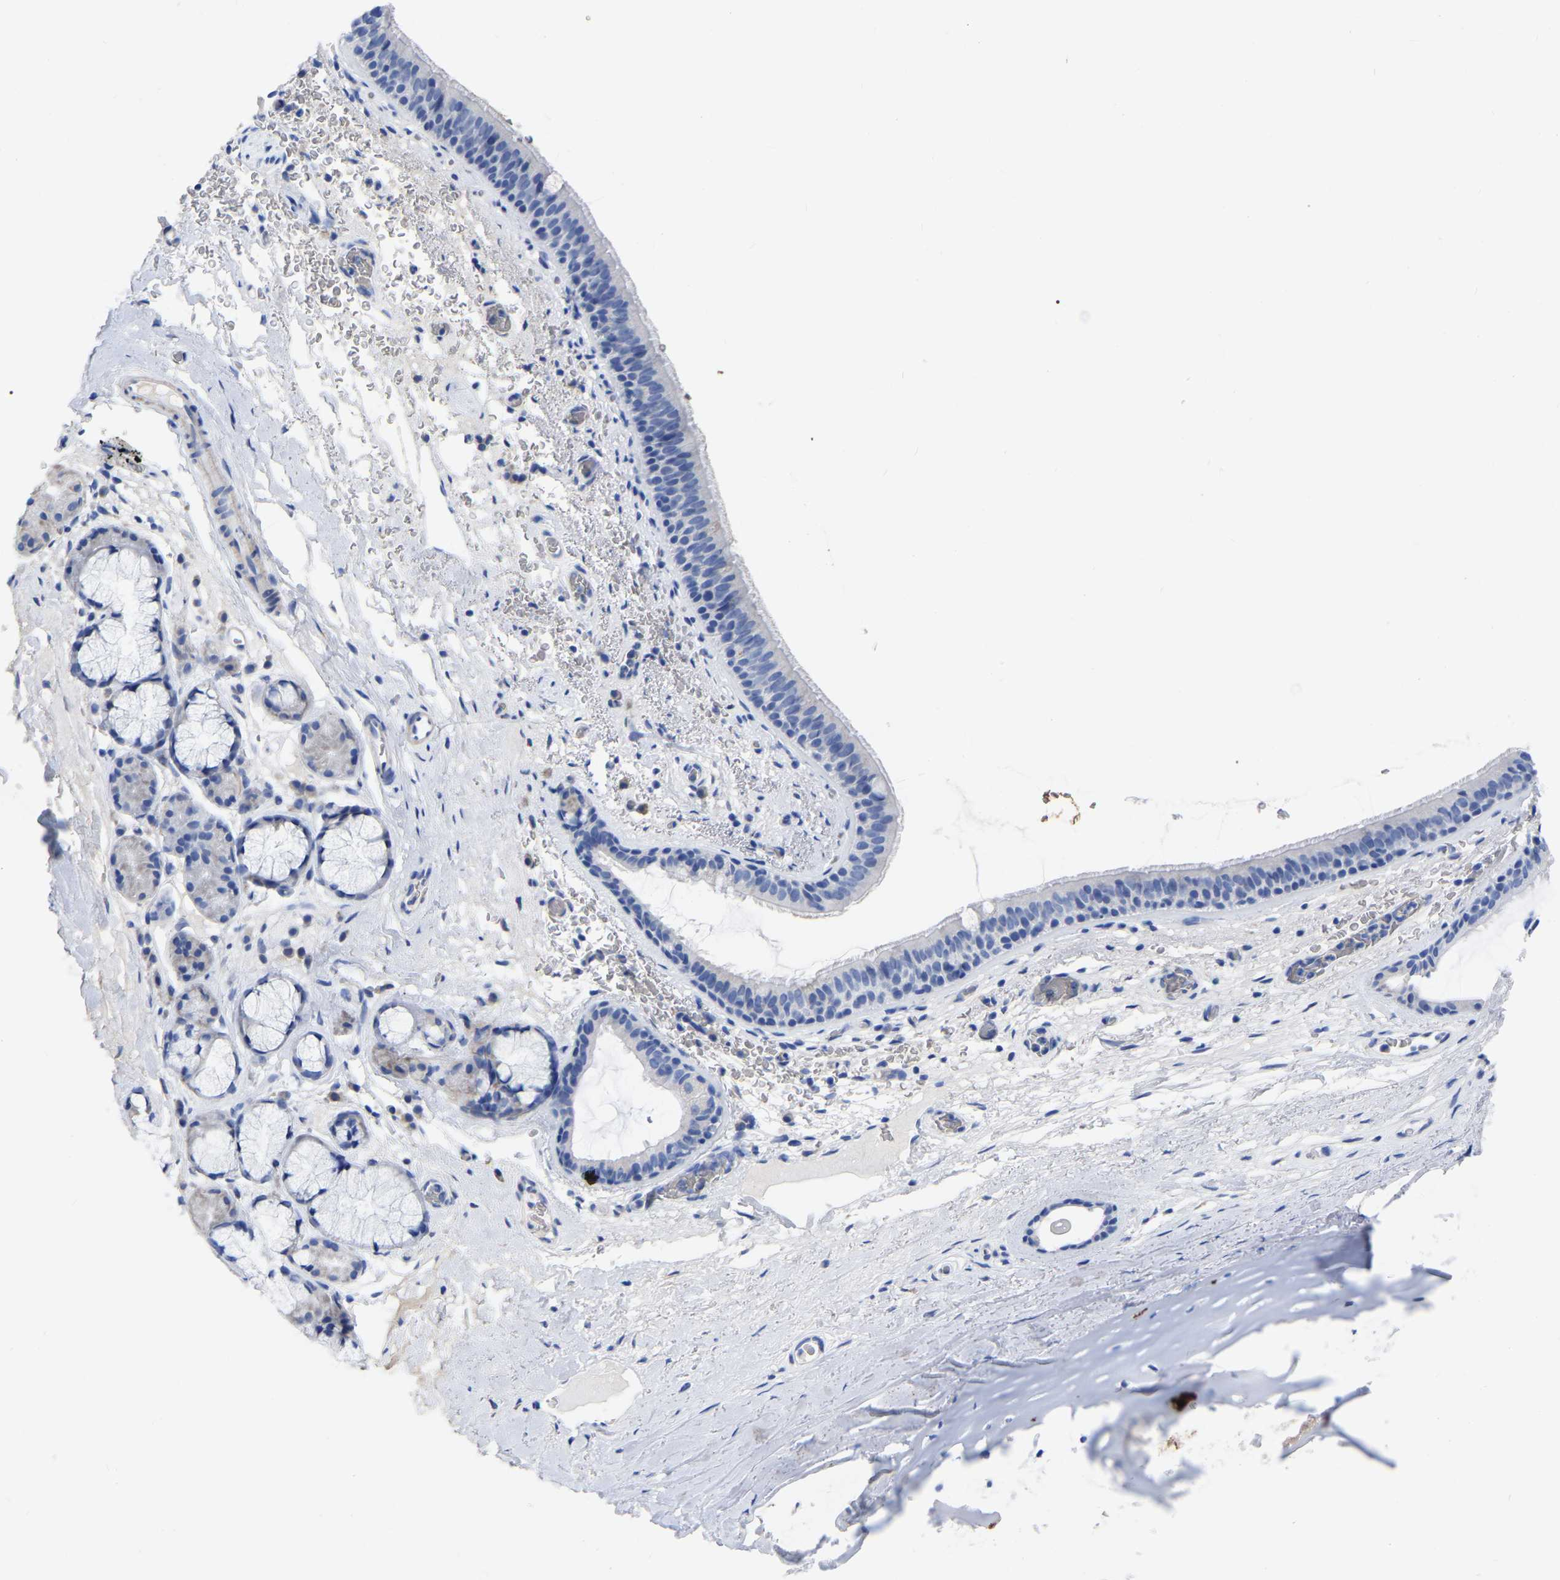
{"staining": {"intensity": "negative", "quantity": "none", "location": "none"}, "tissue": "bronchus", "cell_type": "Respiratory epithelial cells", "image_type": "normal", "snomed": [{"axis": "morphology", "description": "Normal tissue, NOS"}, {"axis": "topography", "description": "Cartilage tissue"}], "caption": "Protein analysis of normal bronchus demonstrates no significant positivity in respiratory epithelial cells.", "gene": "GDF3", "patient": {"sex": "female", "age": 63}}